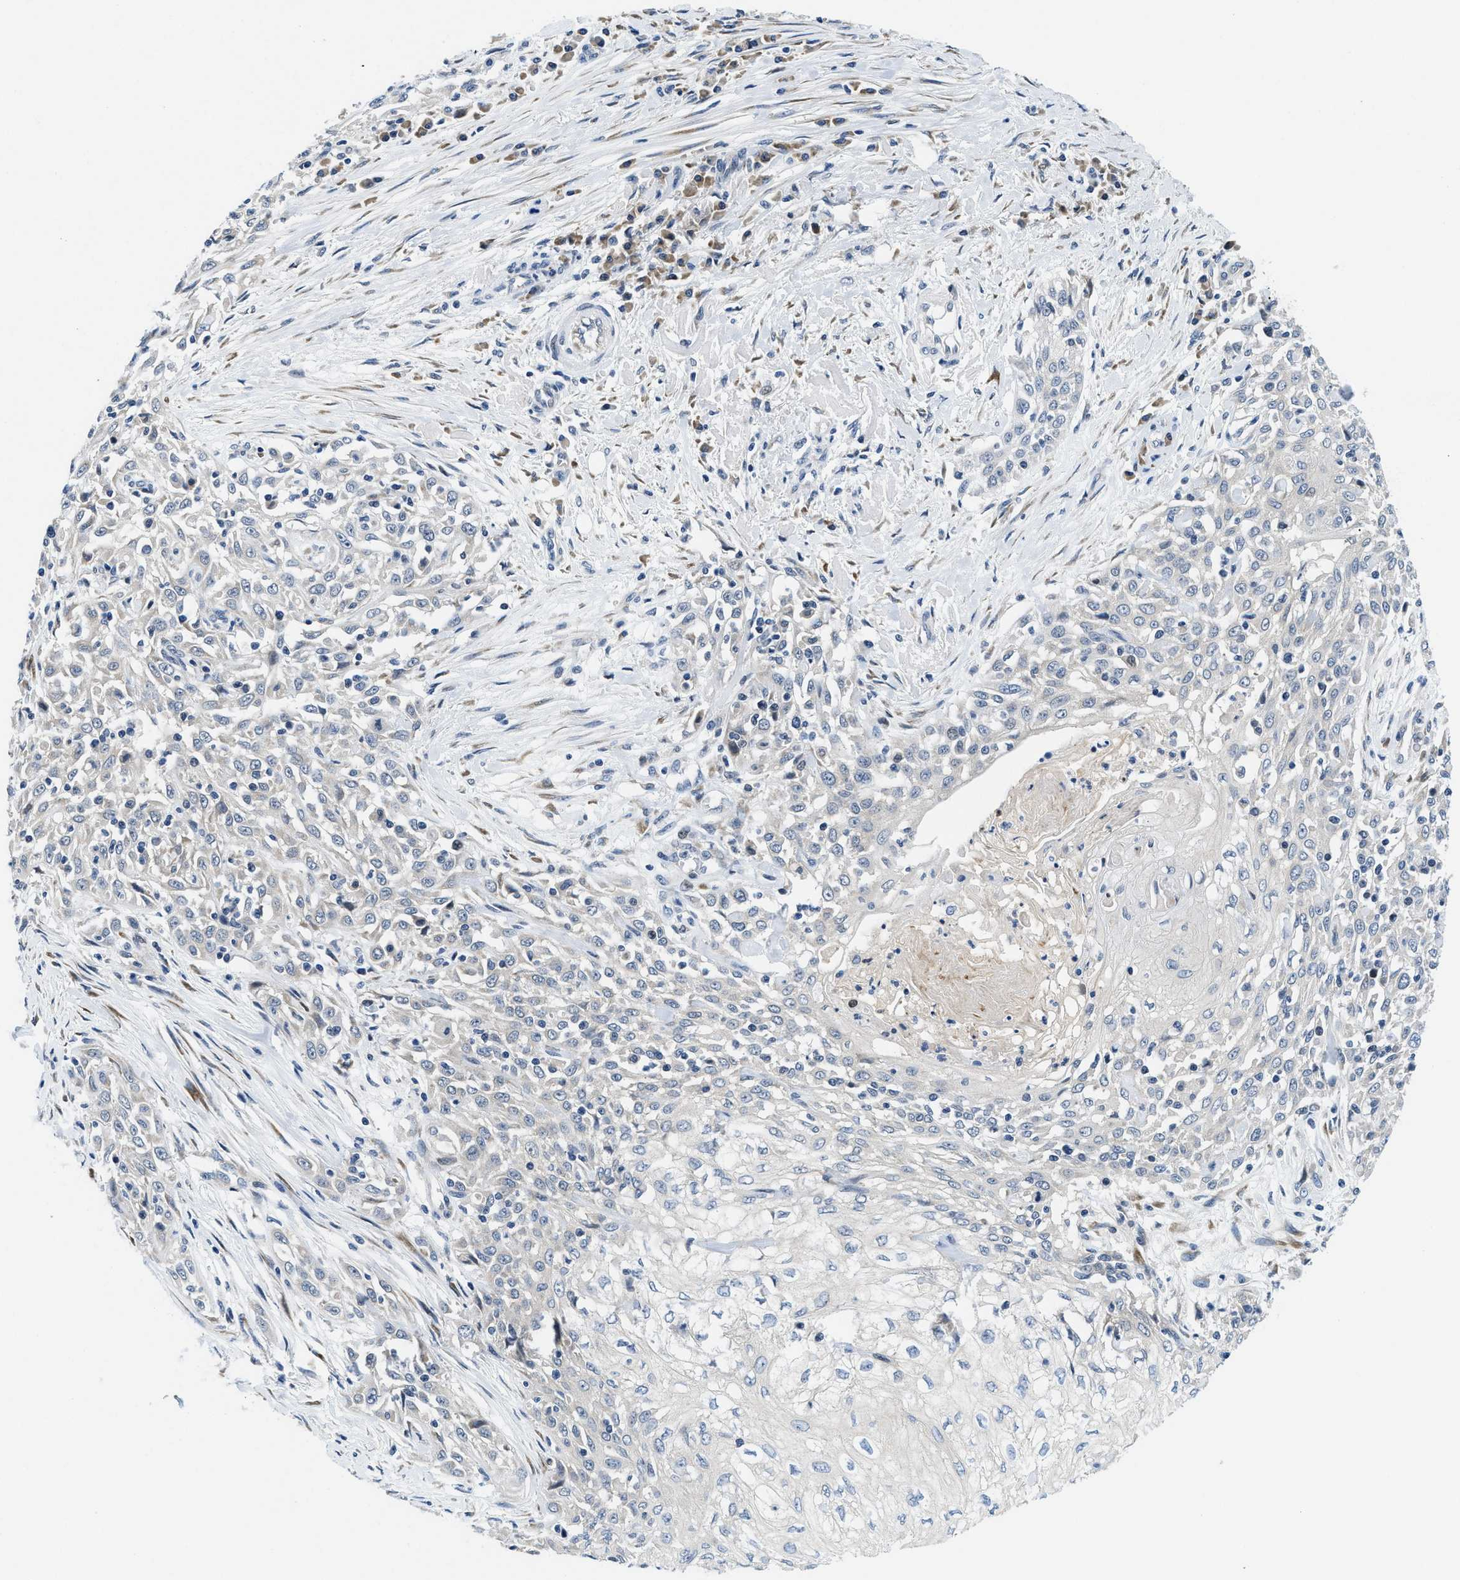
{"staining": {"intensity": "negative", "quantity": "none", "location": "none"}, "tissue": "skin cancer", "cell_type": "Tumor cells", "image_type": "cancer", "snomed": [{"axis": "morphology", "description": "Squamous cell carcinoma, NOS"}, {"axis": "morphology", "description": "Squamous cell carcinoma, metastatic, NOS"}, {"axis": "topography", "description": "Skin"}, {"axis": "topography", "description": "Lymph node"}], "caption": "Immunohistochemistry image of squamous cell carcinoma (skin) stained for a protein (brown), which exhibits no staining in tumor cells.", "gene": "IKBKE", "patient": {"sex": "male", "age": 75}}